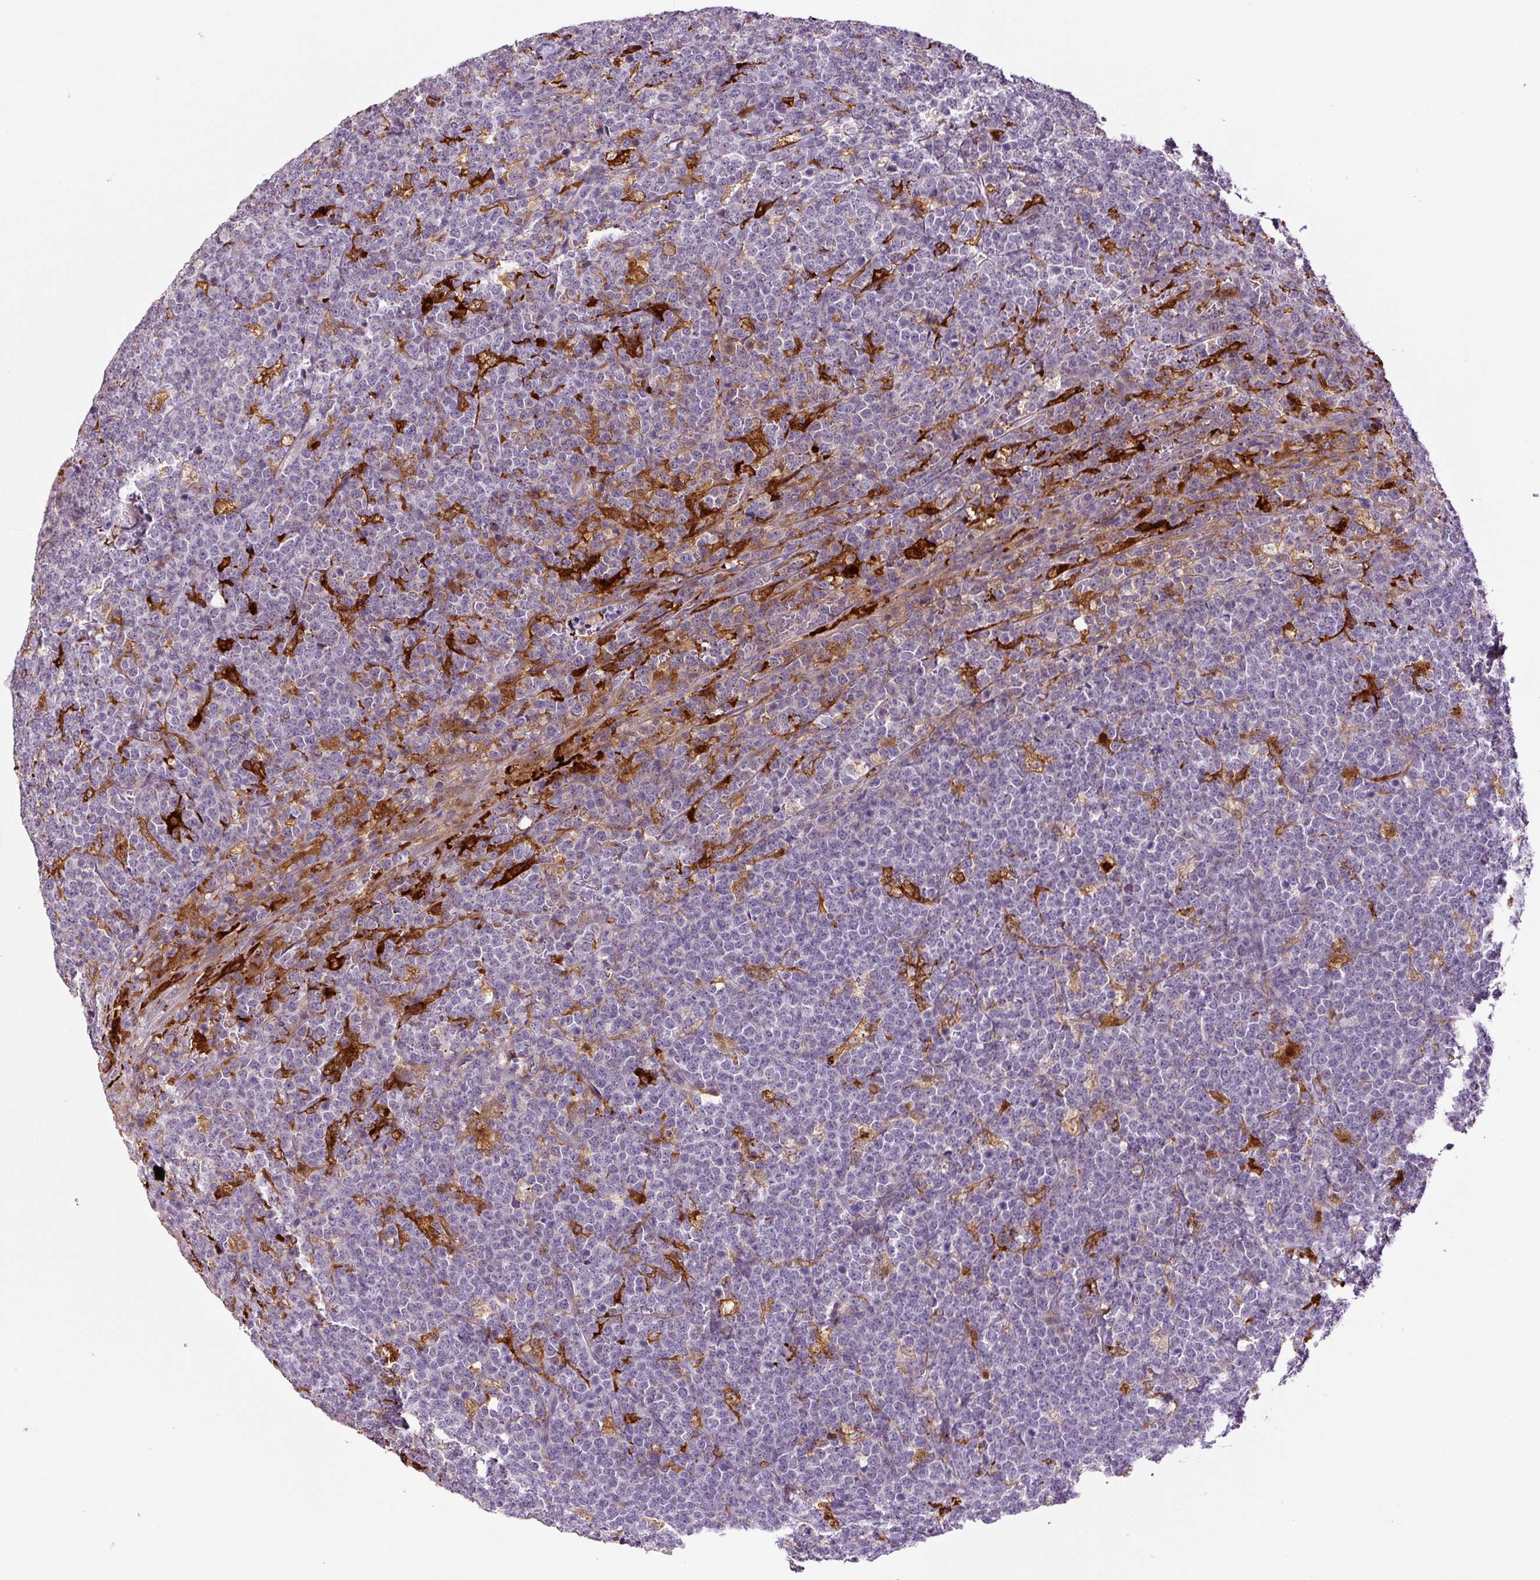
{"staining": {"intensity": "negative", "quantity": "none", "location": "none"}, "tissue": "lymphoma", "cell_type": "Tumor cells", "image_type": "cancer", "snomed": [{"axis": "morphology", "description": "Malignant lymphoma, non-Hodgkin's type, High grade"}, {"axis": "topography", "description": "Small intestine"}, {"axis": "topography", "description": "Colon"}], "caption": "Photomicrograph shows no significant protein staining in tumor cells of lymphoma.", "gene": "FUT10", "patient": {"sex": "male", "age": 8}}